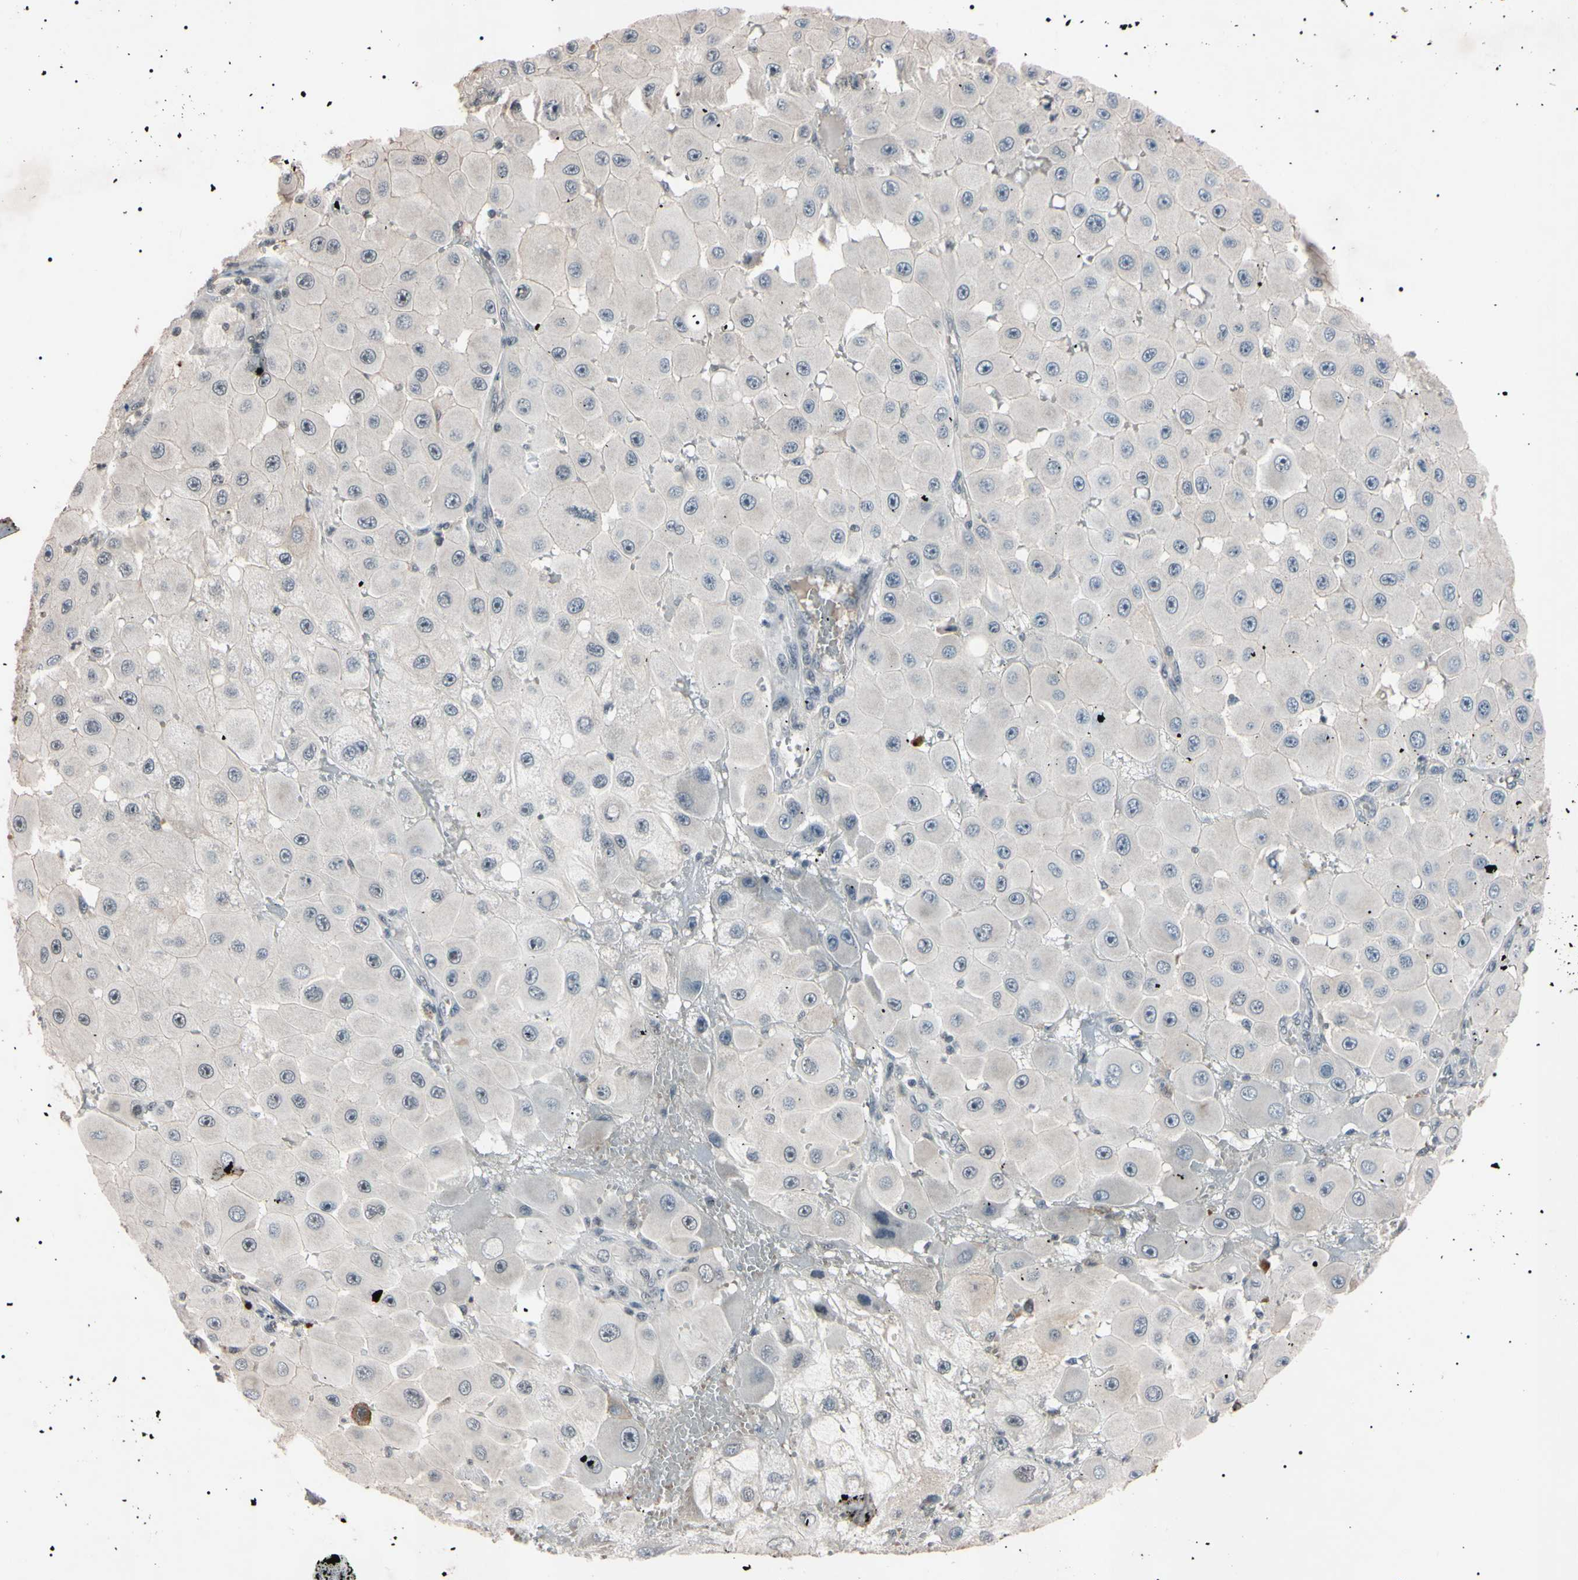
{"staining": {"intensity": "moderate", "quantity": "<25%", "location": "nuclear"}, "tissue": "melanoma", "cell_type": "Tumor cells", "image_type": "cancer", "snomed": [{"axis": "morphology", "description": "Malignant melanoma, NOS"}, {"axis": "topography", "description": "Skin"}], "caption": "Malignant melanoma tissue reveals moderate nuclear expression in about <25% of tumor cells, visualized by immunohistochemistry. (IHC, brightfield microscopy, high magnification).", "gene": "YY1", "patient": {"sex": "female", "age": 81}}